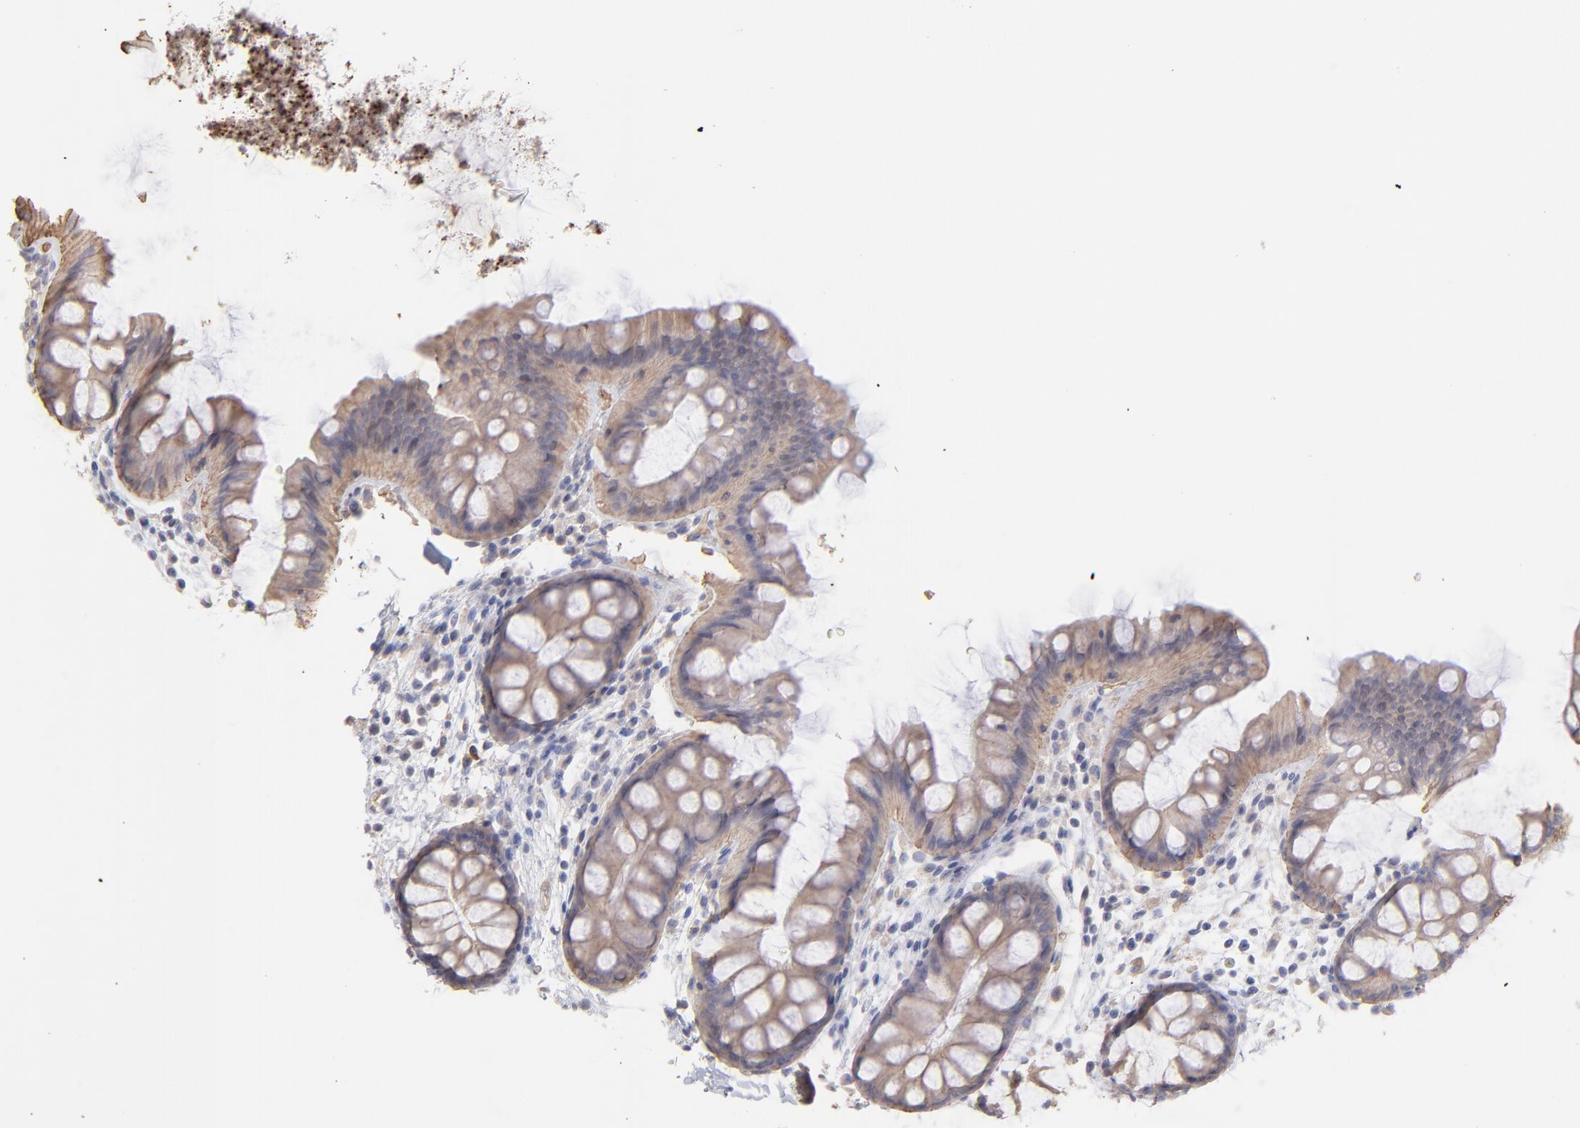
{"staining": {"intensity": "weak", "quantity": "25%-75%", "location": "cytoplasmic/membranous"}, "tissue": "colon", "cell_type": "Endothelial cells", "image_type": "normal", "snomed": [{"axis": "morphology", "description": "Normal tissue, NOS"}, {"axis": "topography", "description": "Smooth muscle"}, {"axis": "topography", "description": "Colon"}], "caption": "High-magnification brightfield microscopy of normal colon stained with DAB (brown) and counterstained with hematoxylin (blue). endothelial cells exhibit weak cytoplasmic/membranous staining is appreciated in about25%-75% of cells.", "gene": "F13B", "patient": {"sex": "male", "age": 67}}